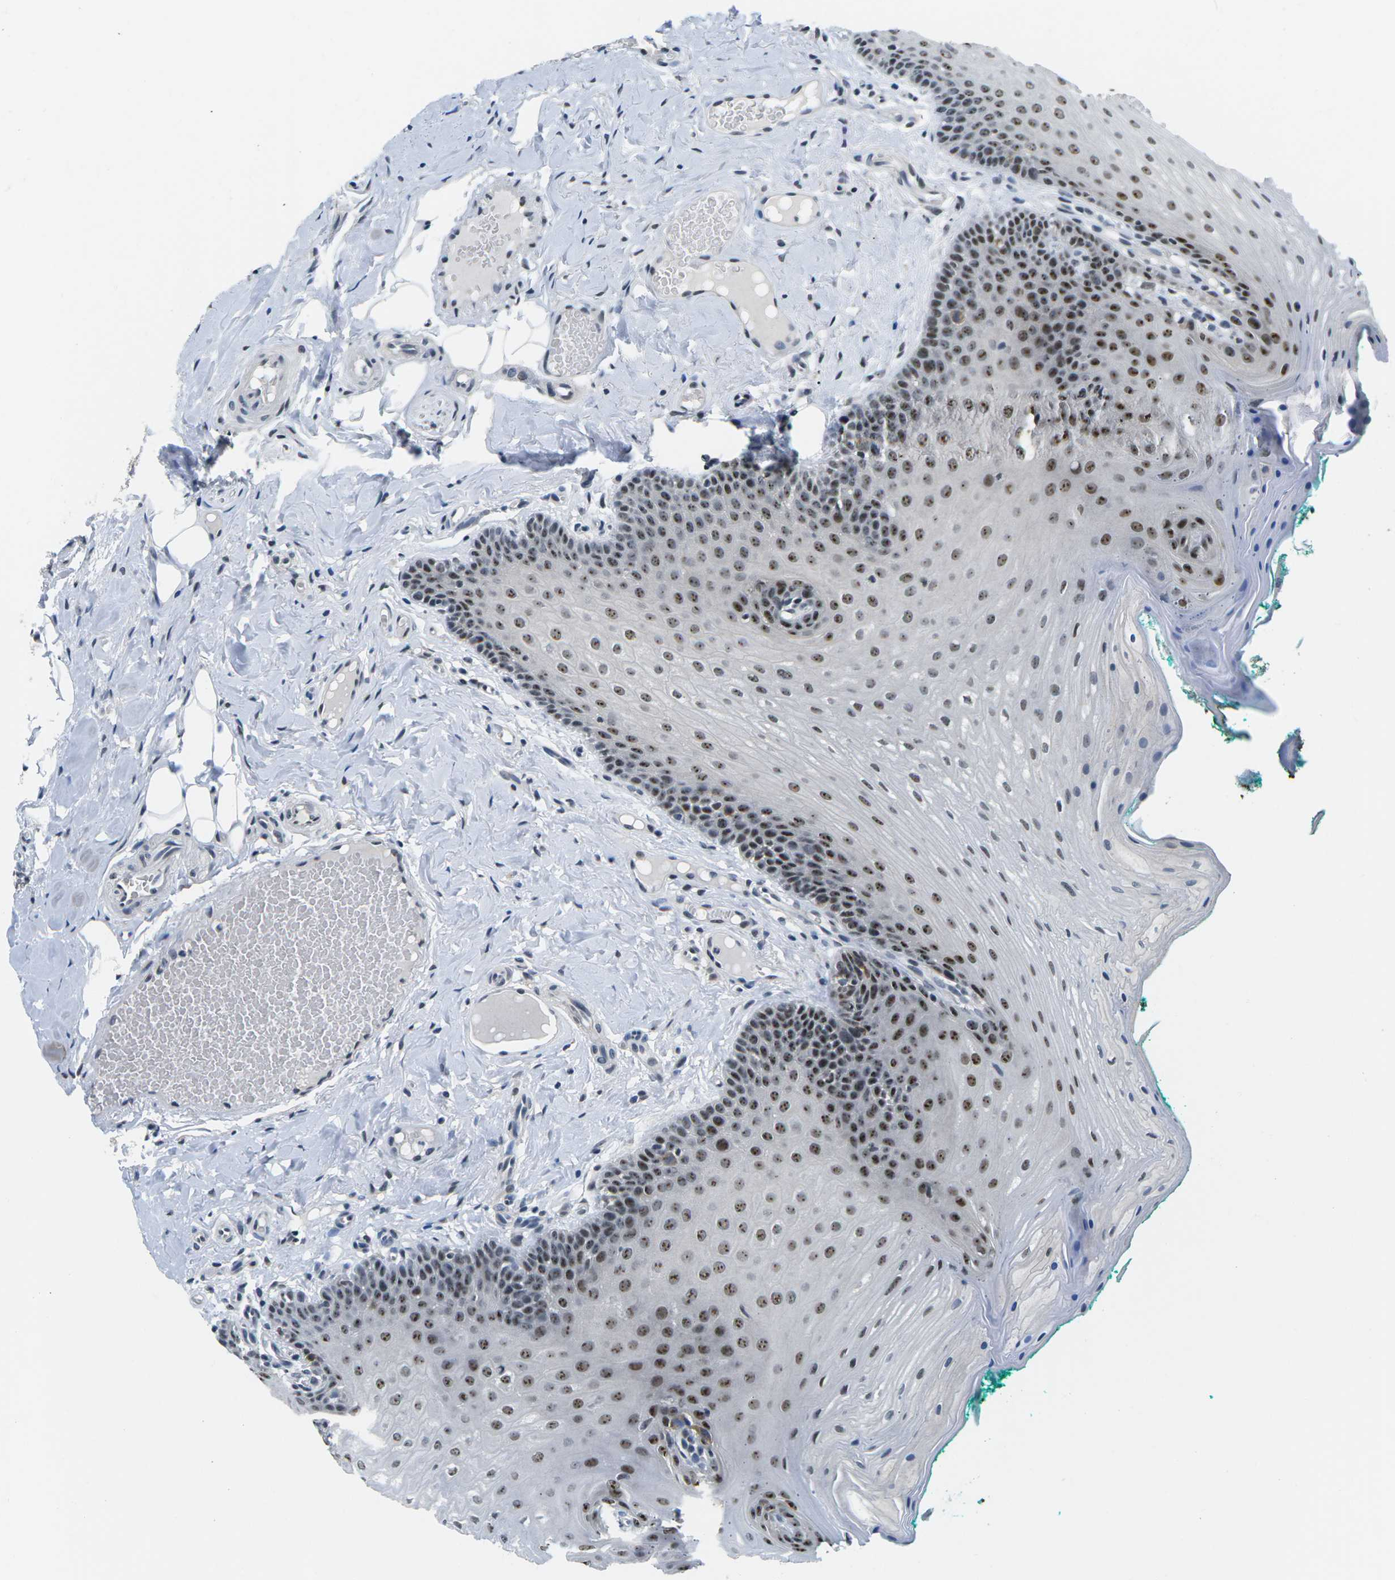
{"staining": {"intensity": "moderate", "quantity": ">75%", "location": "nuclear"}, "tissue": "oral mucosa", "cell_type": "Squamous epithelial cells", "image_type": "normal", "snomed": [{"axis": "morphology", "description": "Normal tissue, NOS"}, {"axis": "topography", "description": "Oral tissue"}], "caption": "Immunohistochemistry staining of normal oral mucosa, which displays medium levels of moderate nuclear positivity in approximately >75% of squamous epithelial cells indicating moderate nuclear protein staining. The staining was performed using DAB (3,3'-diaminobenzidine) (brown) for protein detection and nuclei were counterstained in hematoxylin (blue).", "gene": "NSRP1", "patient": {"sex": "male", "age": 58}}